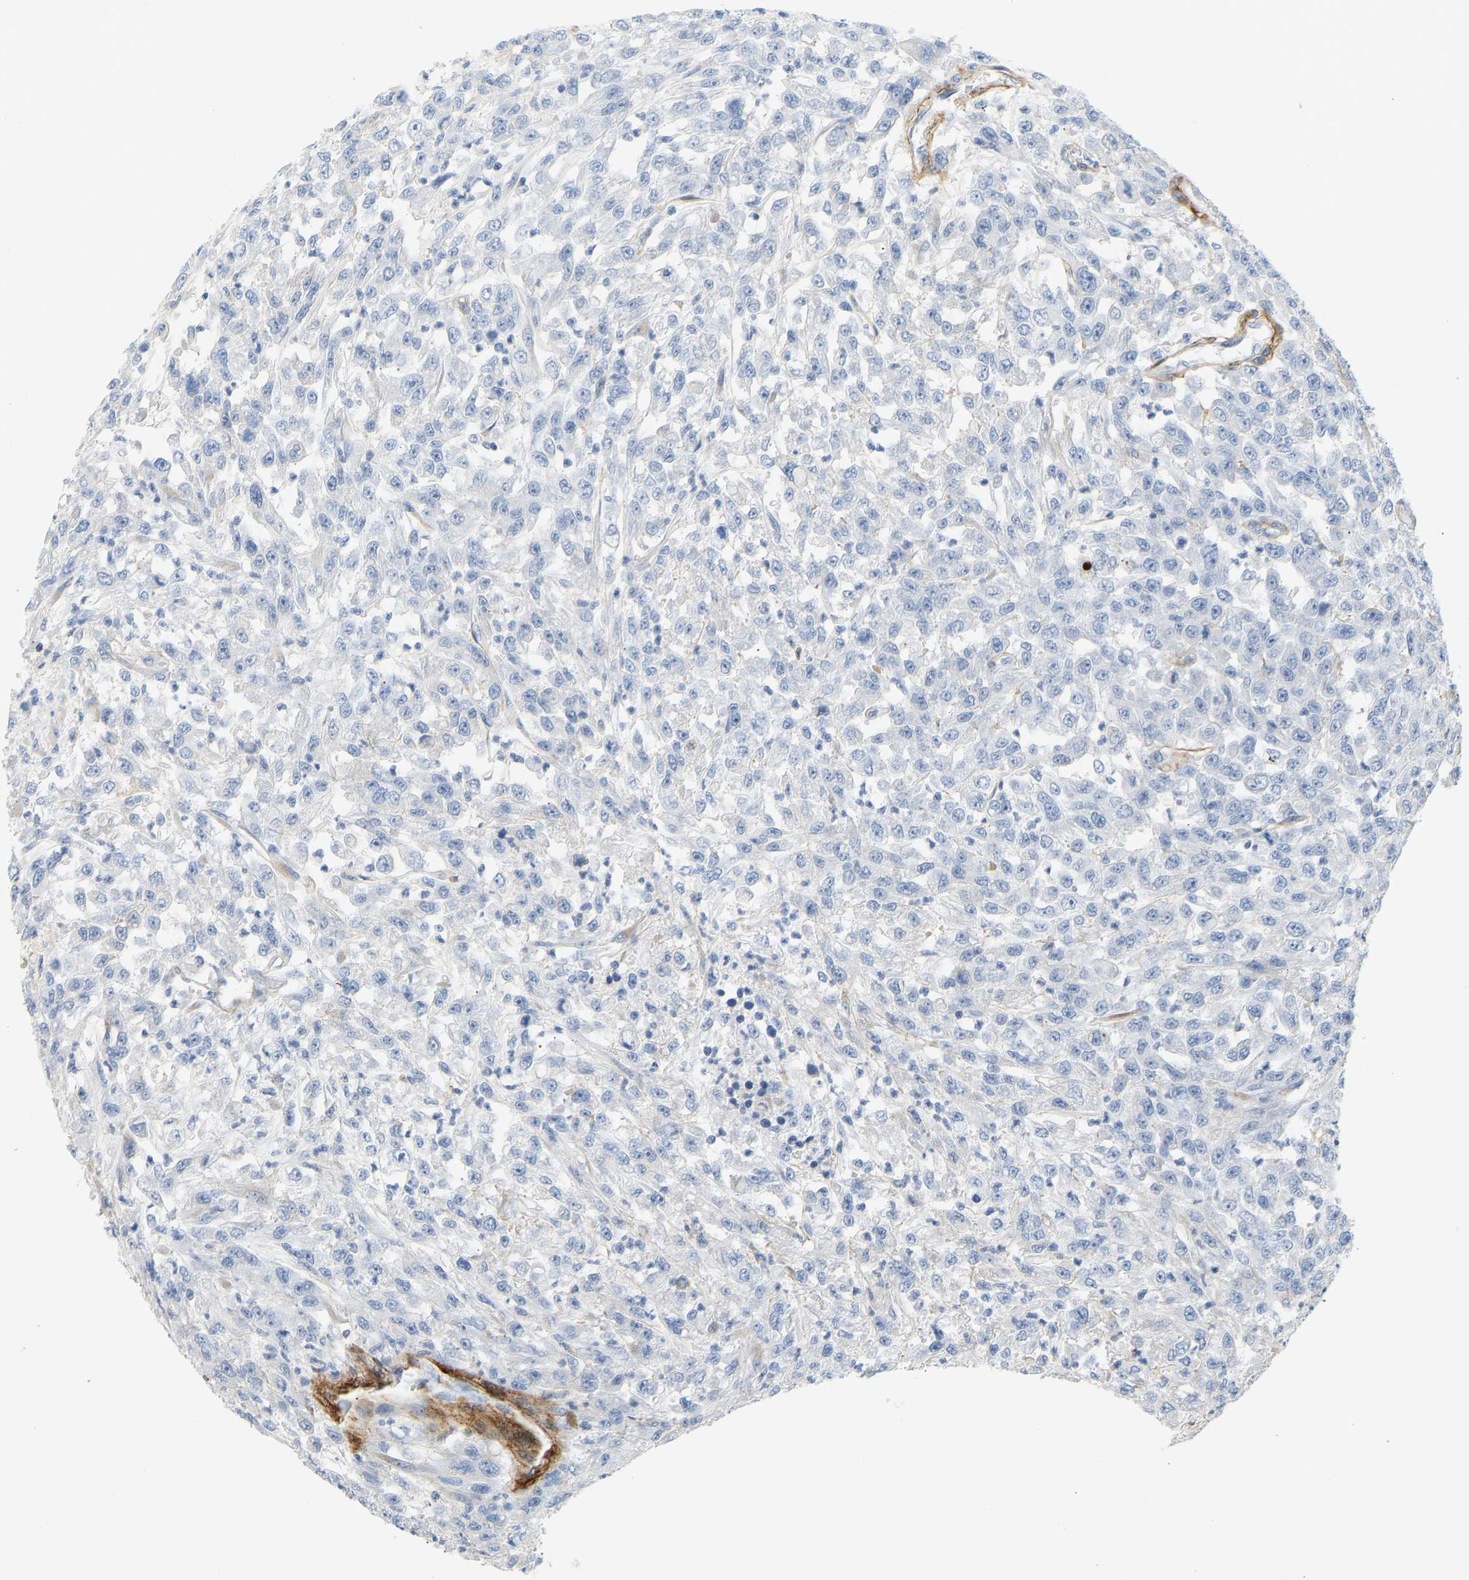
{"staining": {"intensity": "negative", "quantity": "none", "location": "none"}, "tissue": "urothelial cancer", "cell_type": "Tumor cells", "image_type": "cancer", "snomed": [{"axis": "morphology", "description": "Urothelial carcinoma, High grade"}, {"axis": "topography", "description": "Urinary bladder"}], "caption": "Protein analysis of high-grade urothelial carcinoma exhibits no significant positivity in tumor cells.", "gene": "SLC30A7", "patient": {"sex": "male", "age": 46}}